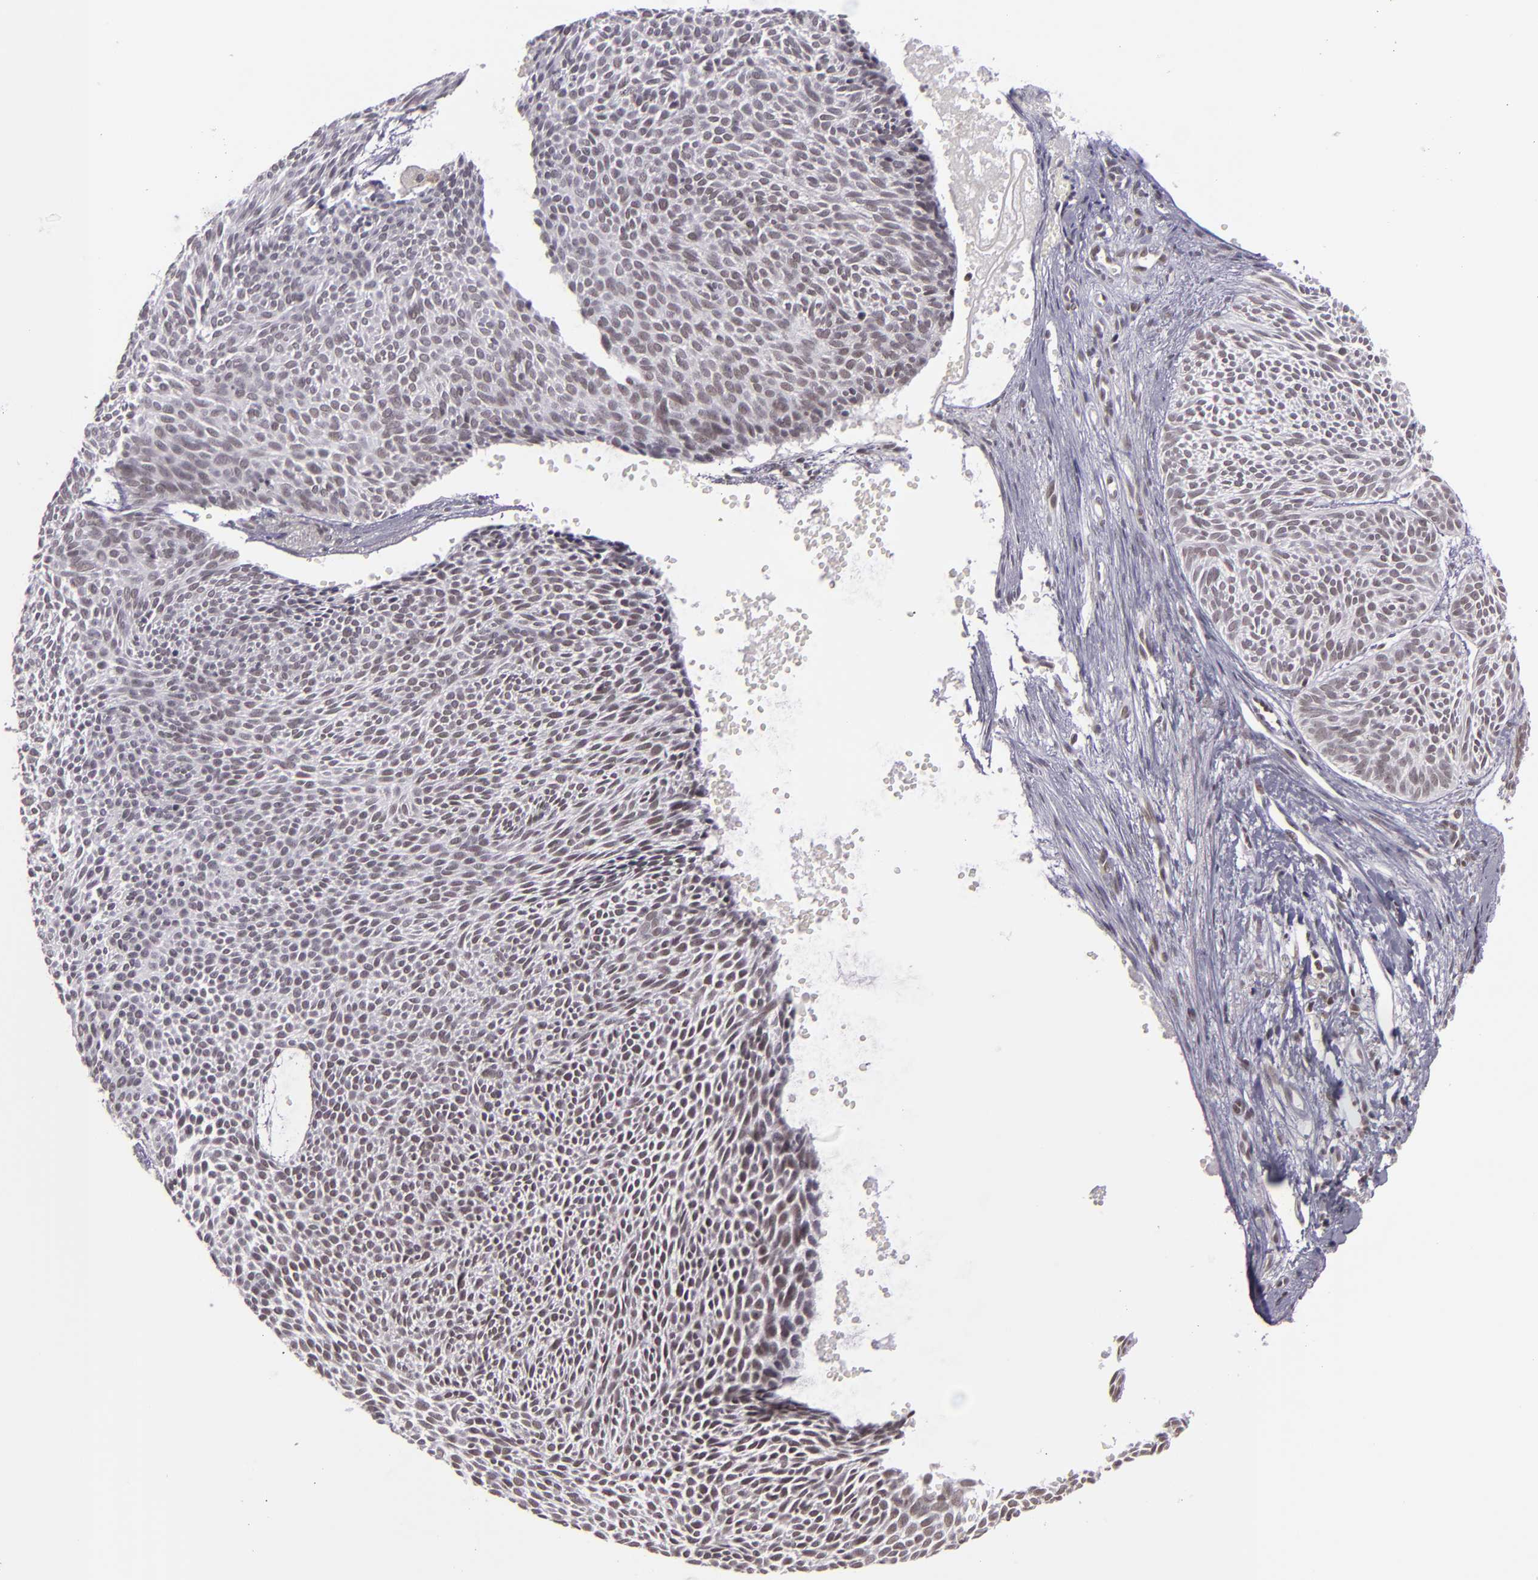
{"staining": {"intensity": "weak", "quantity": "25%-75%", "location": "cytoplasmic/membranous,nuclear"}, "tissue": "skin cancer", "cell_type": "Tumor cells", "image_type": "cancer", "snomed": [{"axis": "morphology", "description": "Basal cell carcinoma"}, {"axis": "topography", "description": "Skin"}], "caption": "Immunohistochemistry (IHC) micrograph of human skin cancer stained for a protein (brown), which exhibits low levels of weak cytoplasmic/membranous and nuclear expression in approximately 25%-75% of tumor cells.", "gene": "ZFX", "patient": {"sex": "male", "age": 84}}